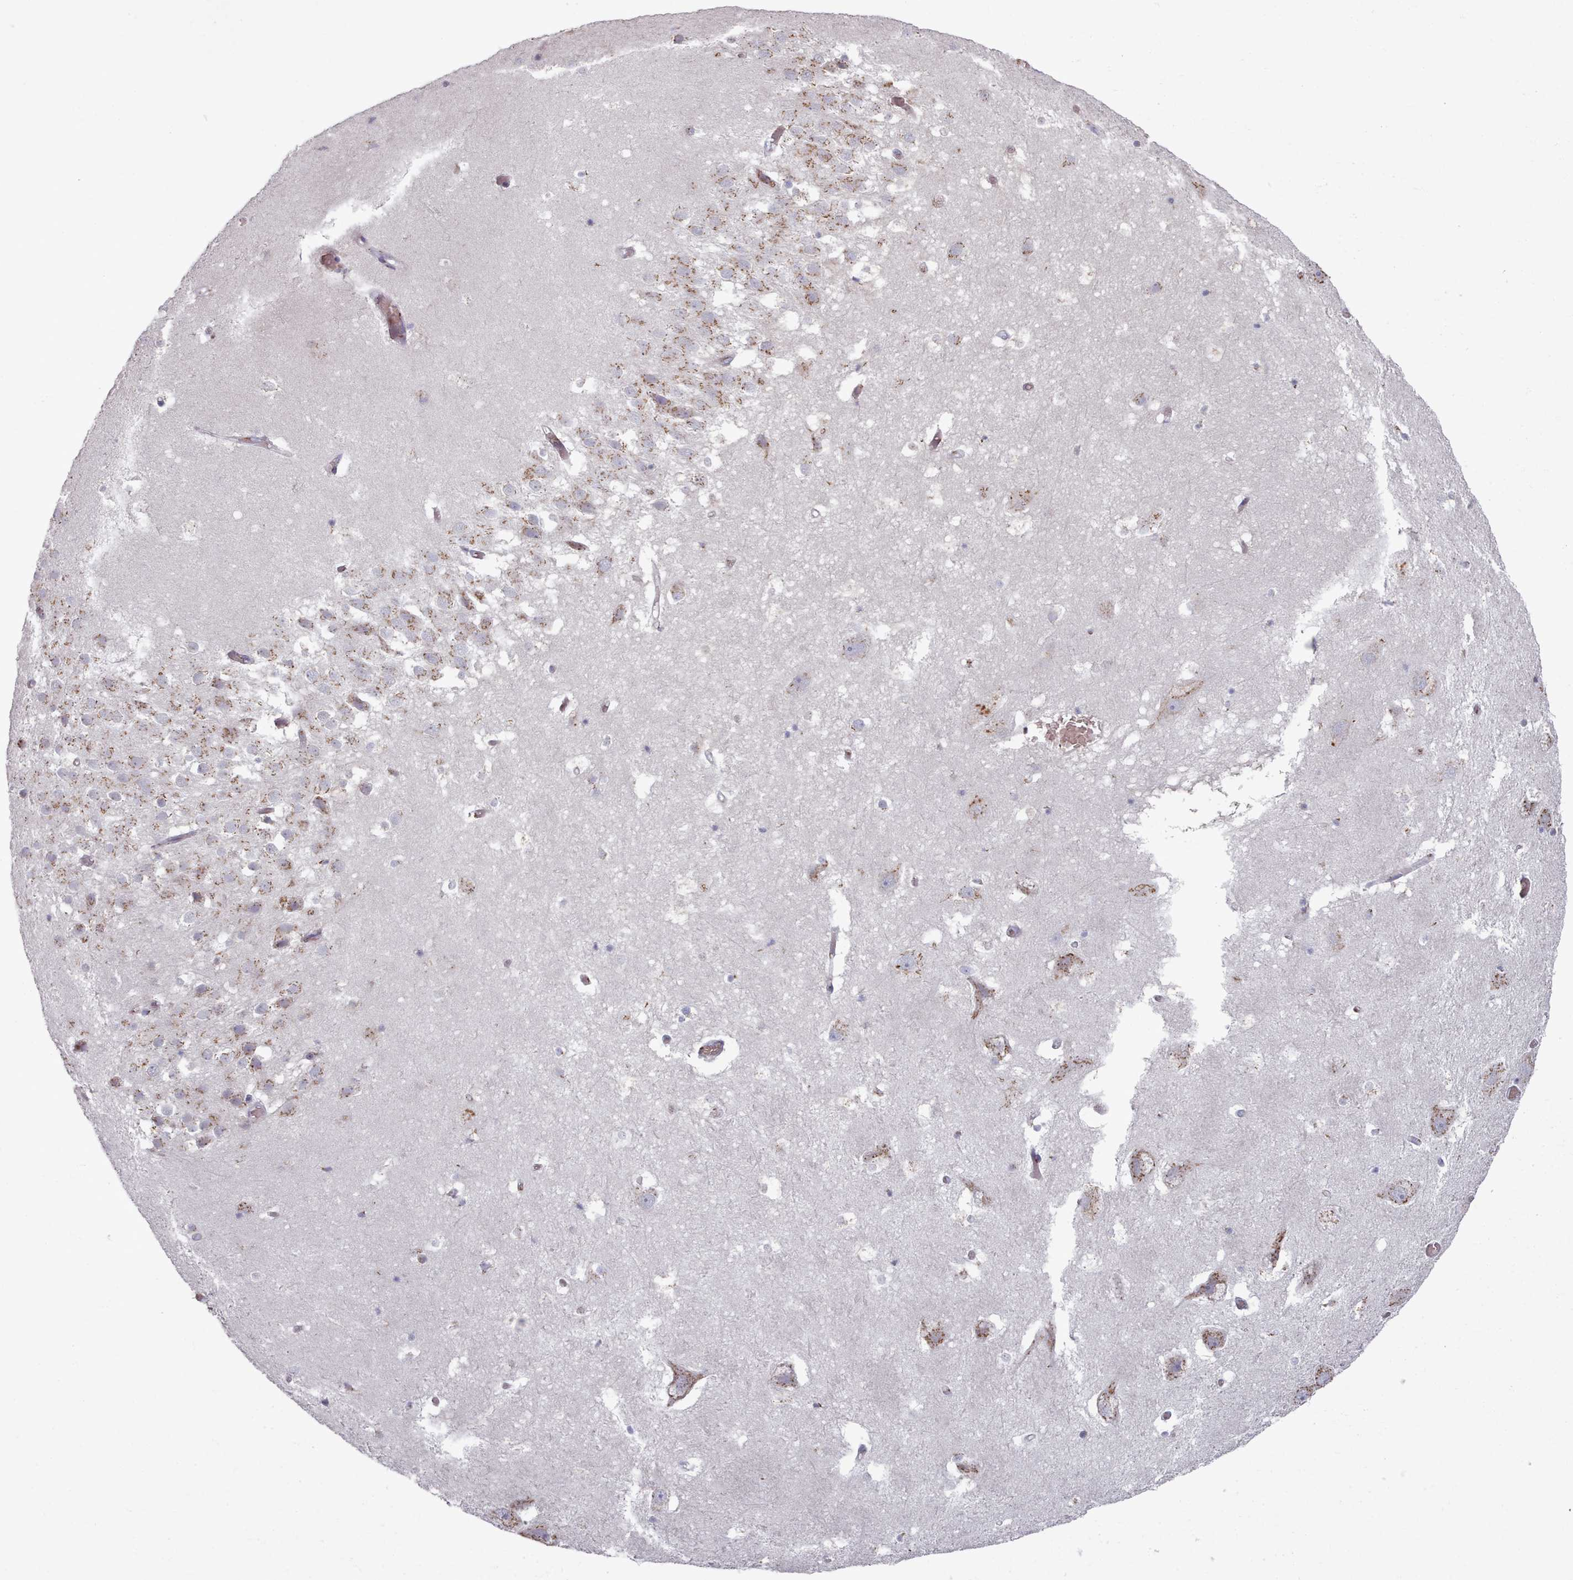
{"staining": {"intensity": "negative", "quantity": "none", "location": "none"}, "tissue": "hippocampus", "cell_type": "Glial cells", "image_type": "normal", "snomed": [{"axis": "morphology", "description": "Normal tissue, NOS"}, {"axis": "topography", "description": "Hippocampus"}], "caption": "IHC of unremarkable hippocampus displays no positivity in glial cells. (Stains: DAB (3,3'-diaminobenzidine) IHC with hematoxylin counter stain, Microscopy: brightfield microscopy at high magnification).", "gene": "MAN1B1", "patient": {"sex": "female", "age": 52}}